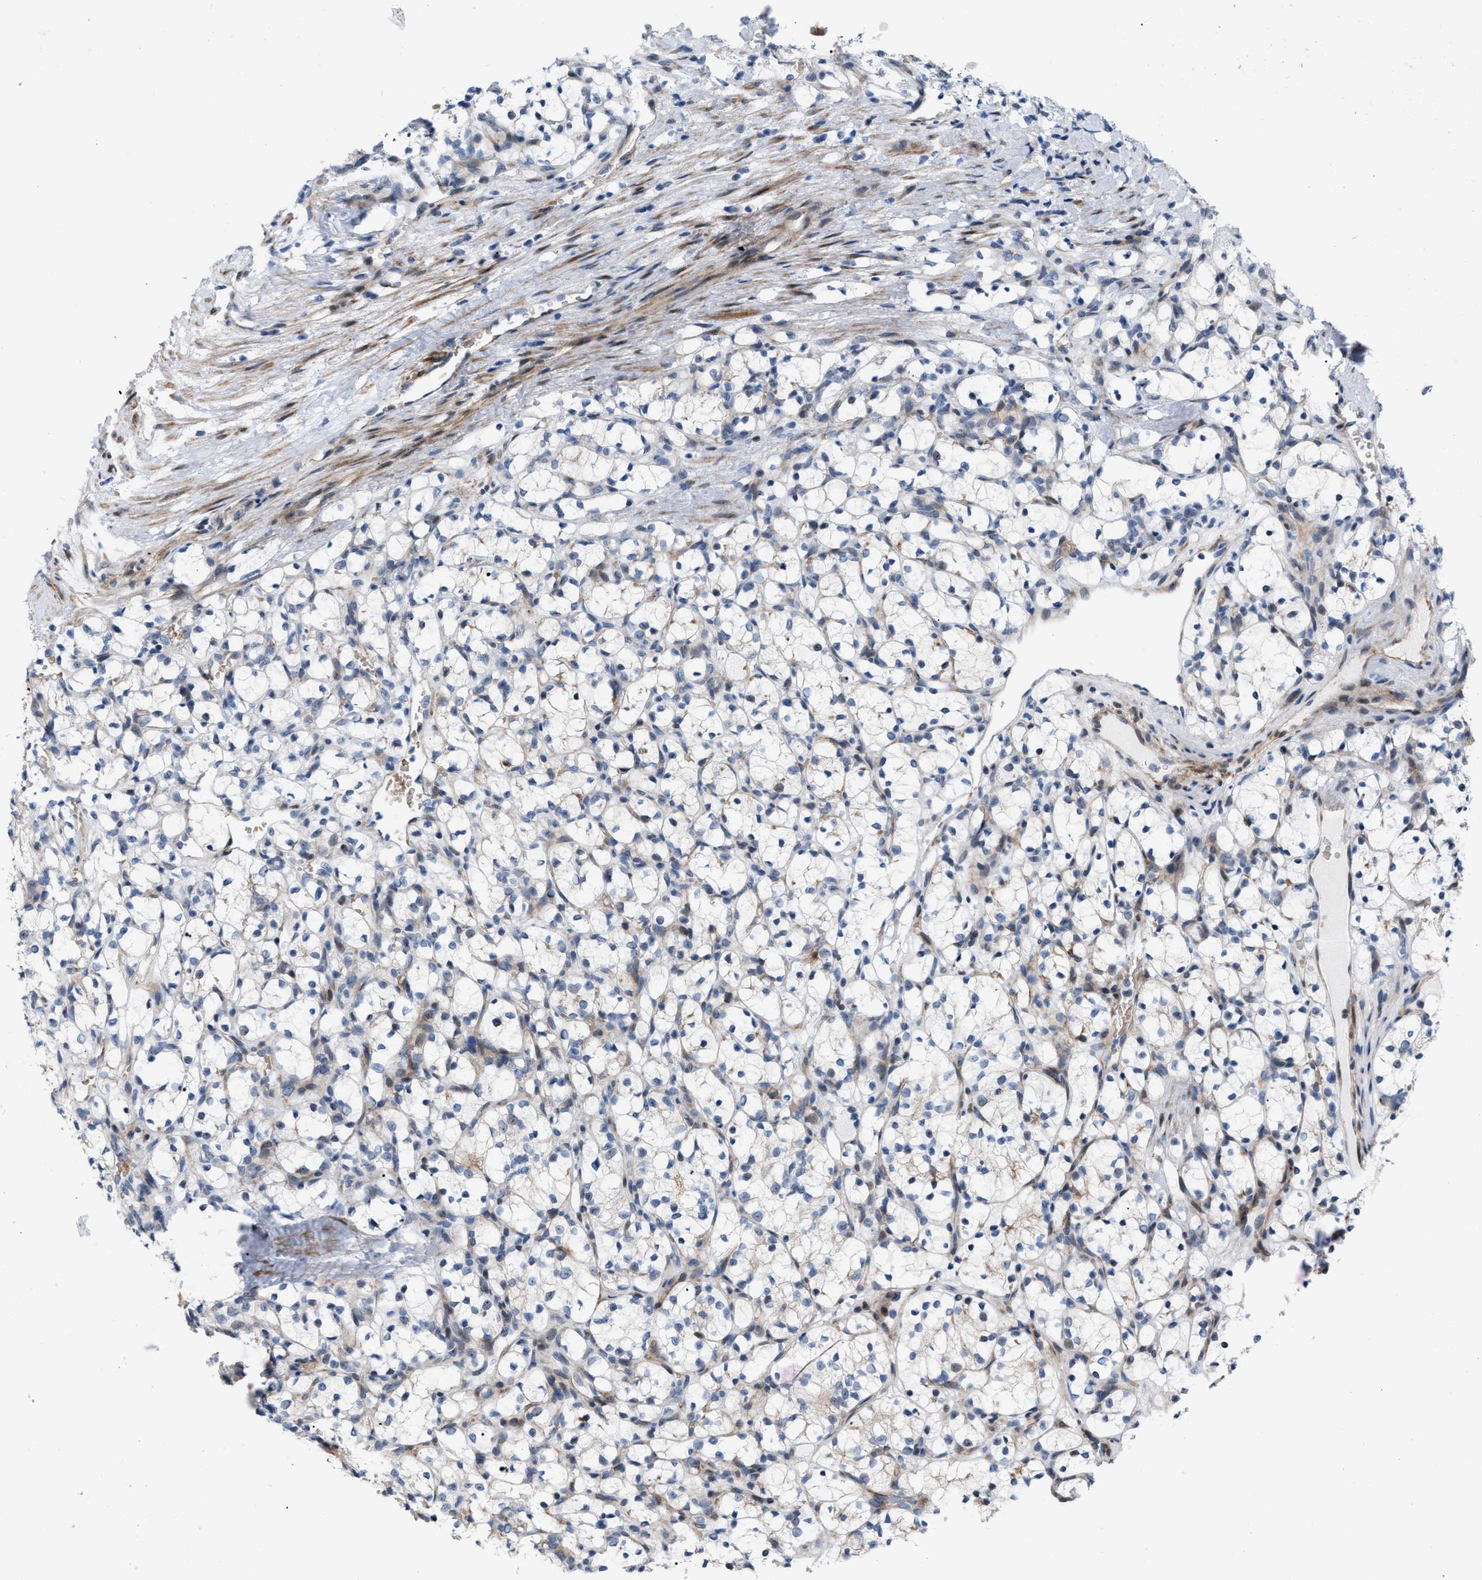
{"staining": {"intensity": "negative", "quantity": "none", "location": "none"}, "tissue": "renal cancer", "cell_type": "Tumor cells", "image_type": "cancer", "snomed": [{"axis": "morphology", "description": "Adenocarcinoma, NOS"}, {"axis": "topography", "description": "Kidney"}], "caption": "Tumor cells are negative for protein expression in human renal adenocarcinoma.", "gene": "POLR1F", "patient": {"sex": "female", "age": 69}}